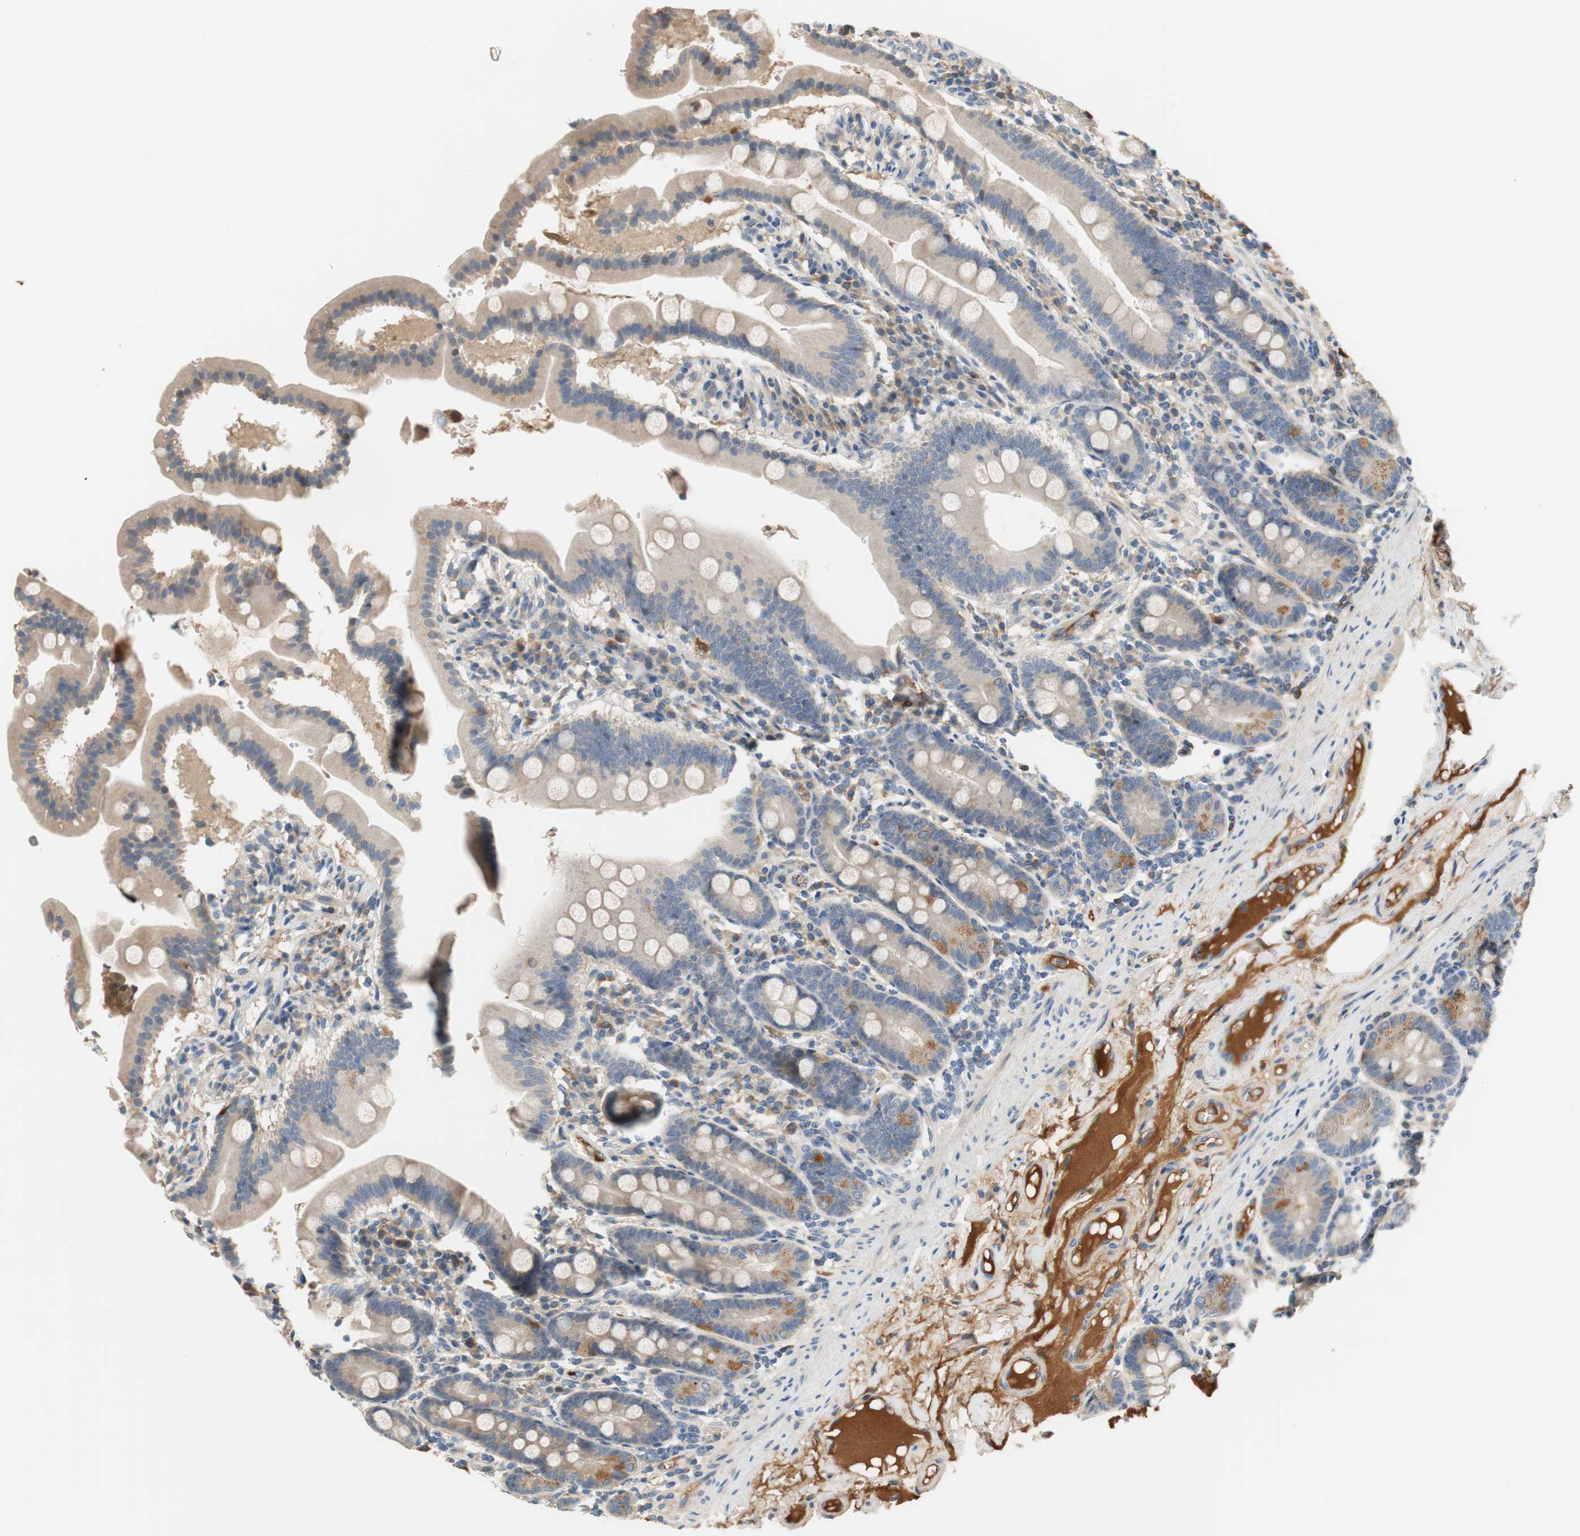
{"staining": {"intensity": "weak", "quantity": ">75%", "location": "cytoplasmic/membranous"}, "tissue": "duodenum", "cell_type": "Glandular cells", "image_type": "normal", "snomed": [{"axis": "morphology", "description": "Normal tissue, NOS"}, {"axis": "topography", "description": "Duodenum"}], "caption": "Normal duodenum was stained to show a protein in brown. There is low levels of weak cytoplasmic/membranous staining in about >75% of glandular cells.", "gene": "C4A", "patient": {"sex": "male", "age": 50}}